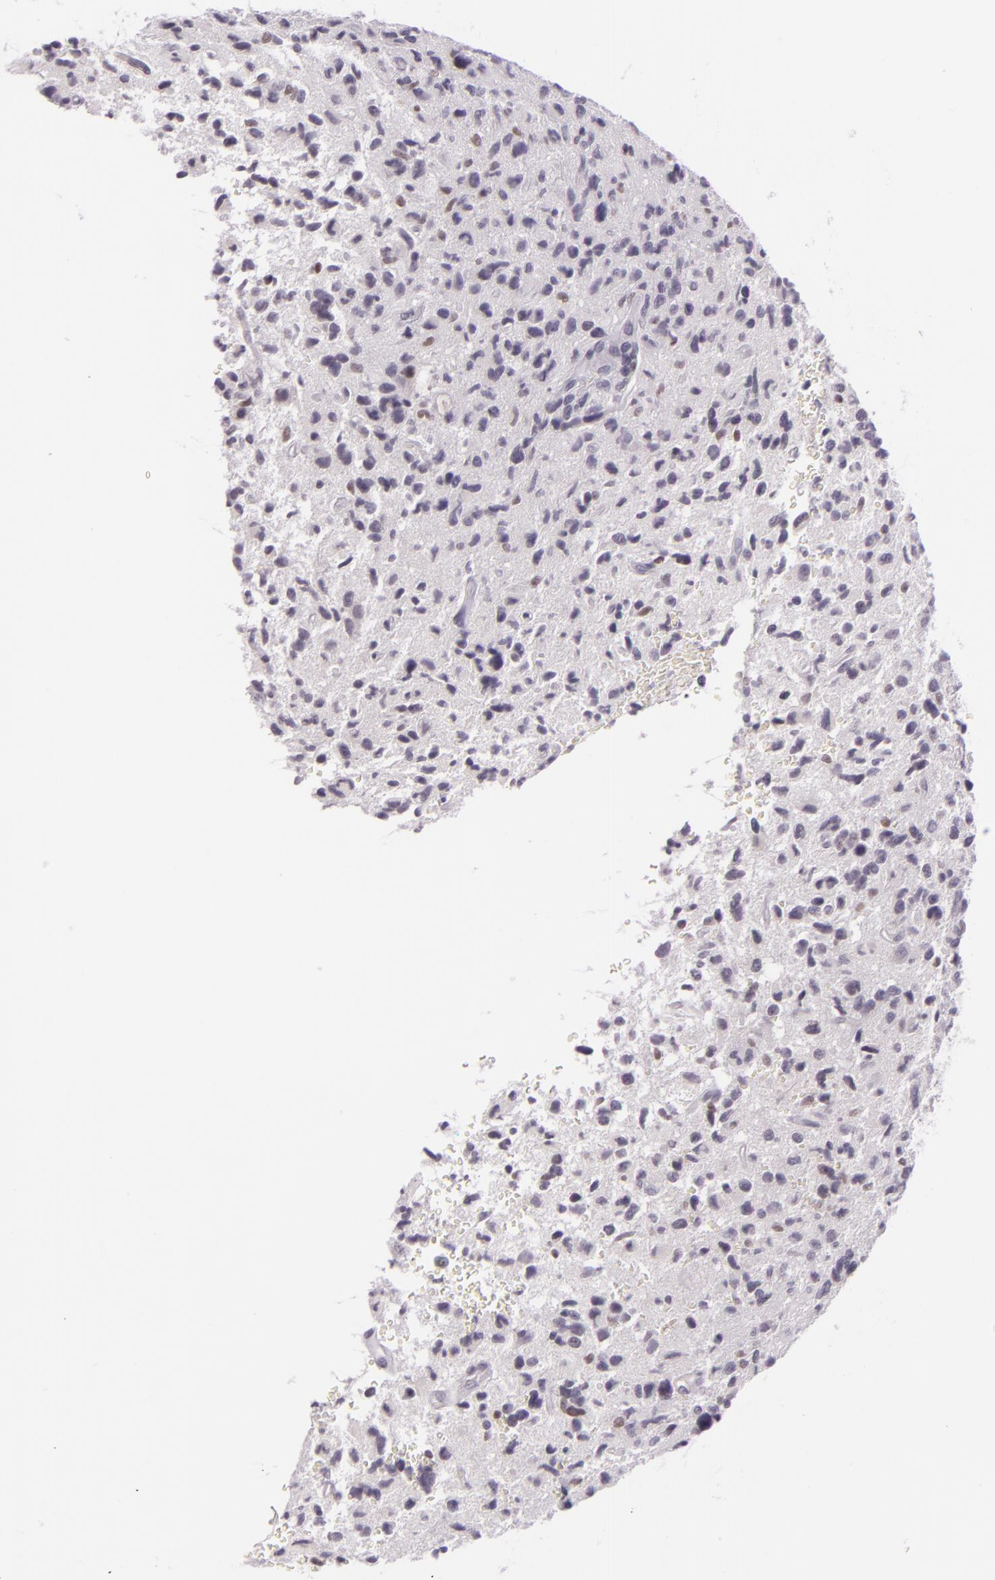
{"staining": {"intensity": "negative", "quantity": "none", "location": "none"}, "tissue": "glioma", "cell_type": "Tumor cells", "image_type": "cancer", "snomed": [{"axis": "morphology", "description": "Glioma, malignant, High grade"}, {"axis": "topography", "description": "Brain"}], "caption": "This photomicrograph is of high-grade glioma (malignant) stained with immunohistochemistry to label a protein in brown with the nuclei are counter-stained blue. There is no staining in tumor cells.", "gene": "CHEK2", "patient": {"sex": "female", "age": 60}}